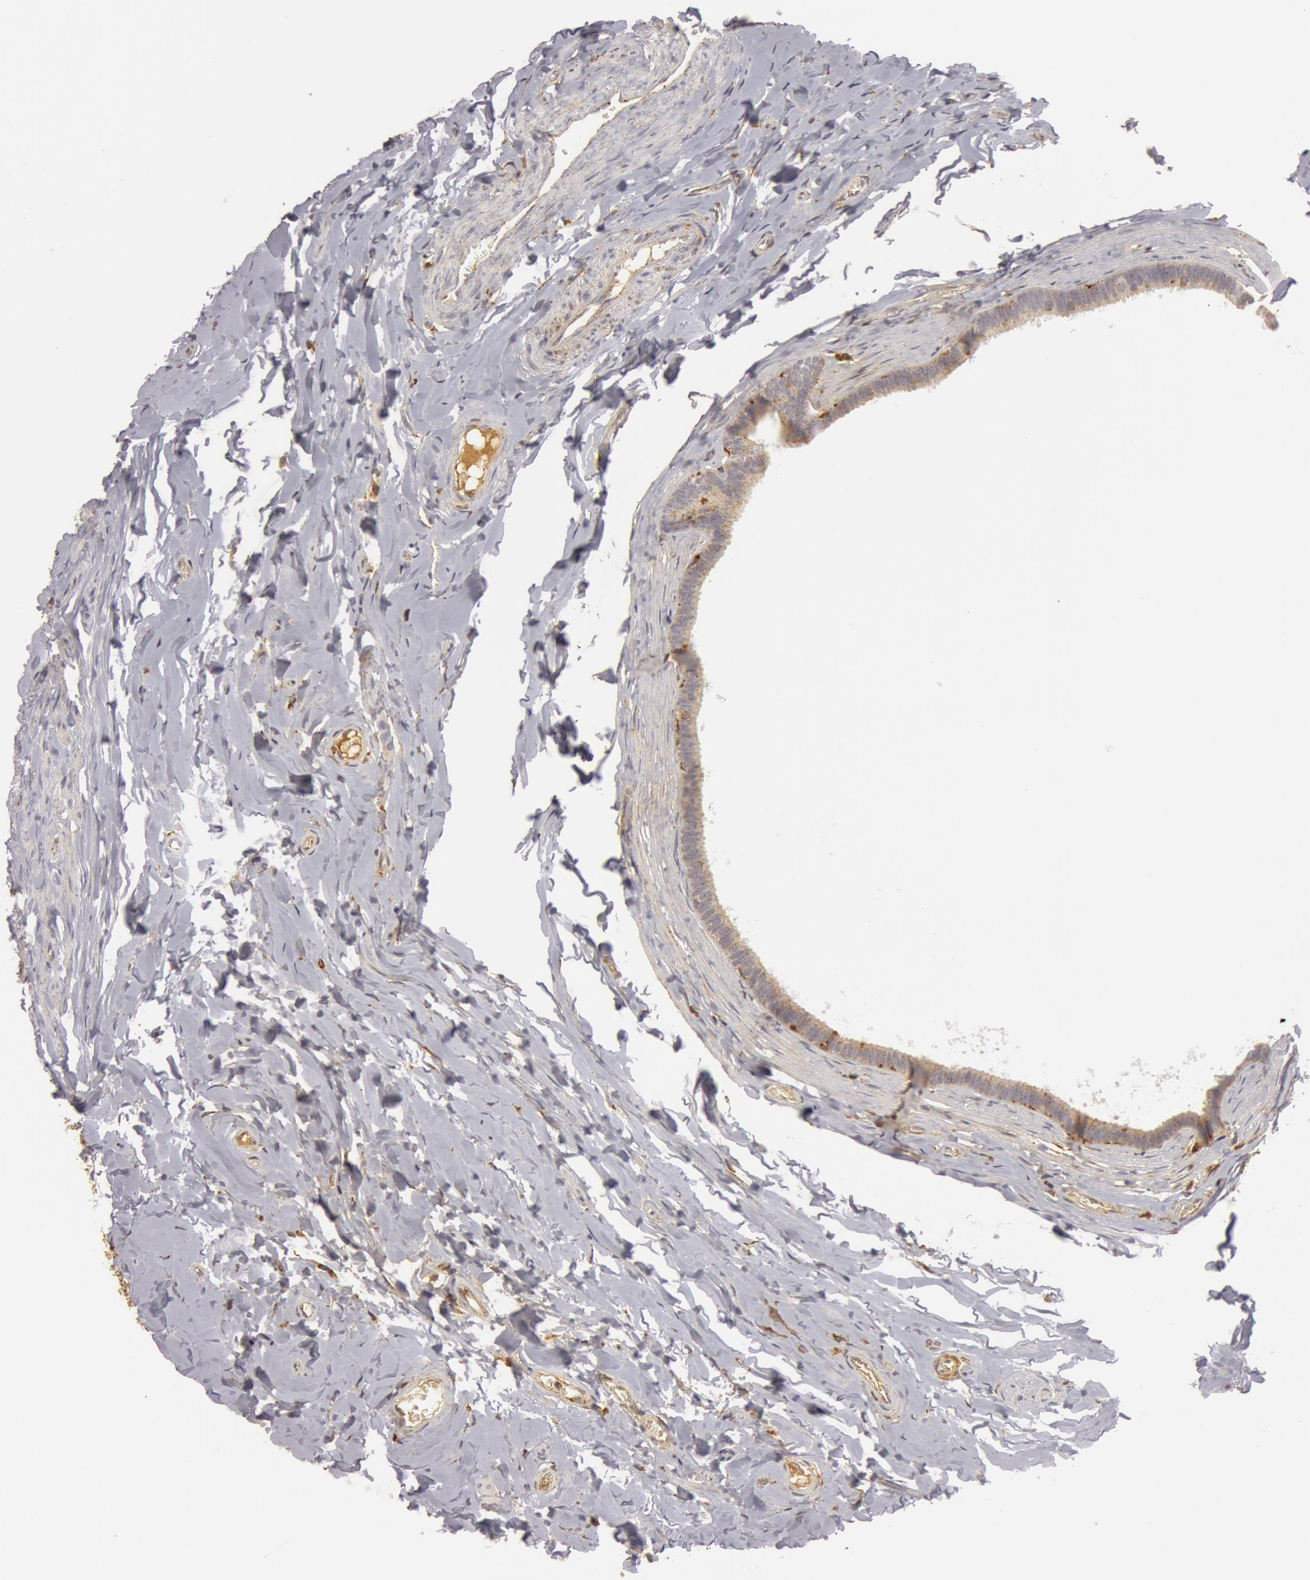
{"staining": {"intensity": "weak", "quantity": "25%-75%", "location": "cytoplasmic/membranous"}, "tissue": "epididymis", "cell_type": "Glandular cells", "image_type": "normal", "snomed": [{"axis": "morphology", "description": "Normal tissue, NOS"}, {"axis": "topography", "description": "Epididymis"}], "caption": "Human epididymis stained for a protein (brown) displays weak cytoplasmic/membranous positive expression in approximately 25%-75% of glandular cells.", "gene": "C7", "patient": {"sex": "male", "age": 26}}